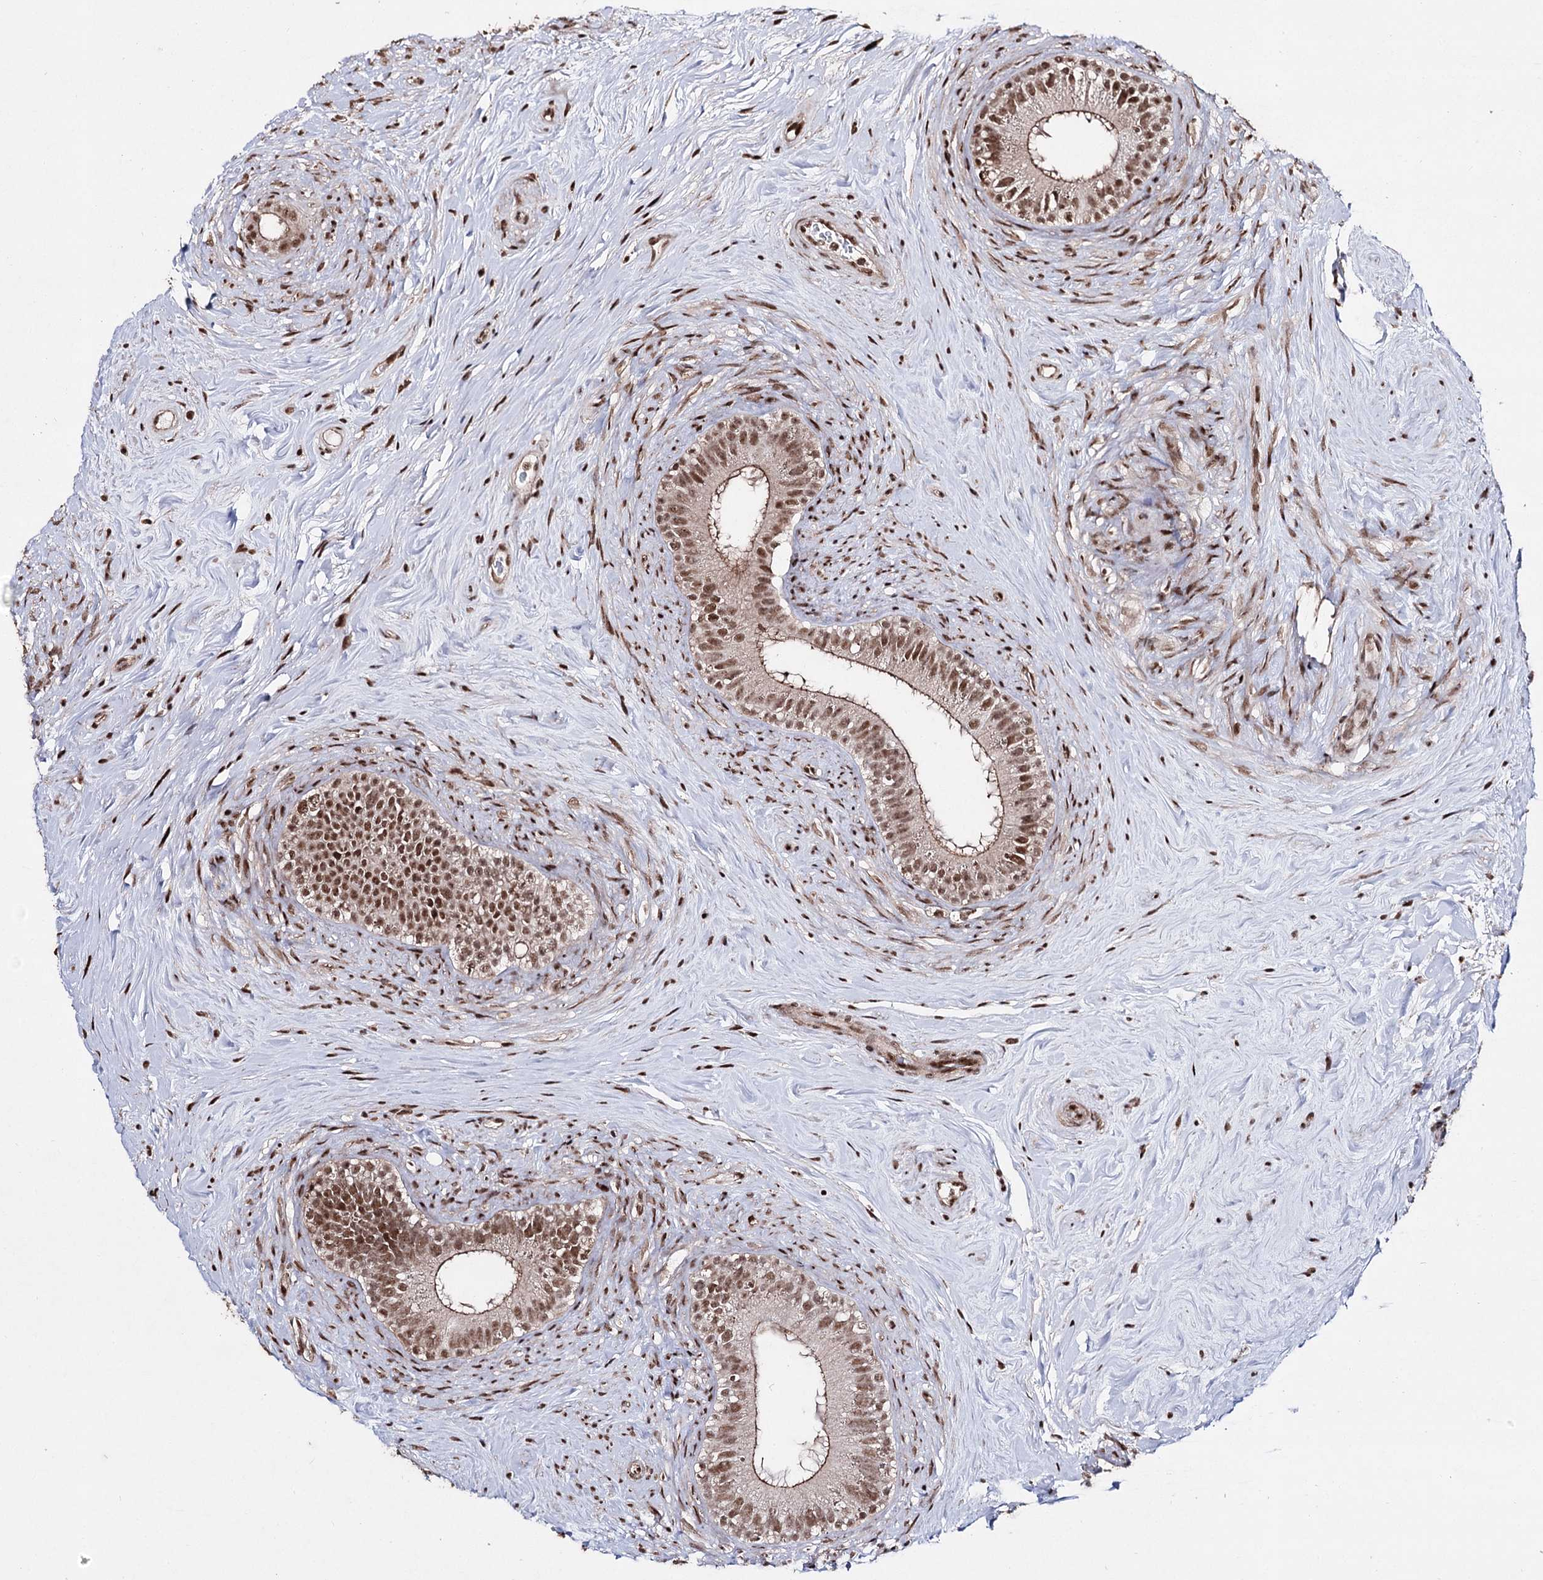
{"staining": {"intensity": "moderate", "quantity": ">75%", "location": "cytoplasmic/membranous,nuclear"}, "tissue": "epididymis", "cell_type": "Glandular cells", "image_type": "normal", "snomed": [{"axis": "morphology", "description": "Normal tissue, NOS"}, {"axis": "topography", "description": "Epididymis"}], "caption": "Protein analysis of normal epididymis exhibits moderate cytoplasmic/membranous,nuclear staining in approximately >75% of glandular cells. The staining was performed using DAB, with brown indicating positive protein expression. Nuclei are stained blue with hematoxylin.", "gene": "PDCD4", "patient": {"sex": "male", "age": 84}}